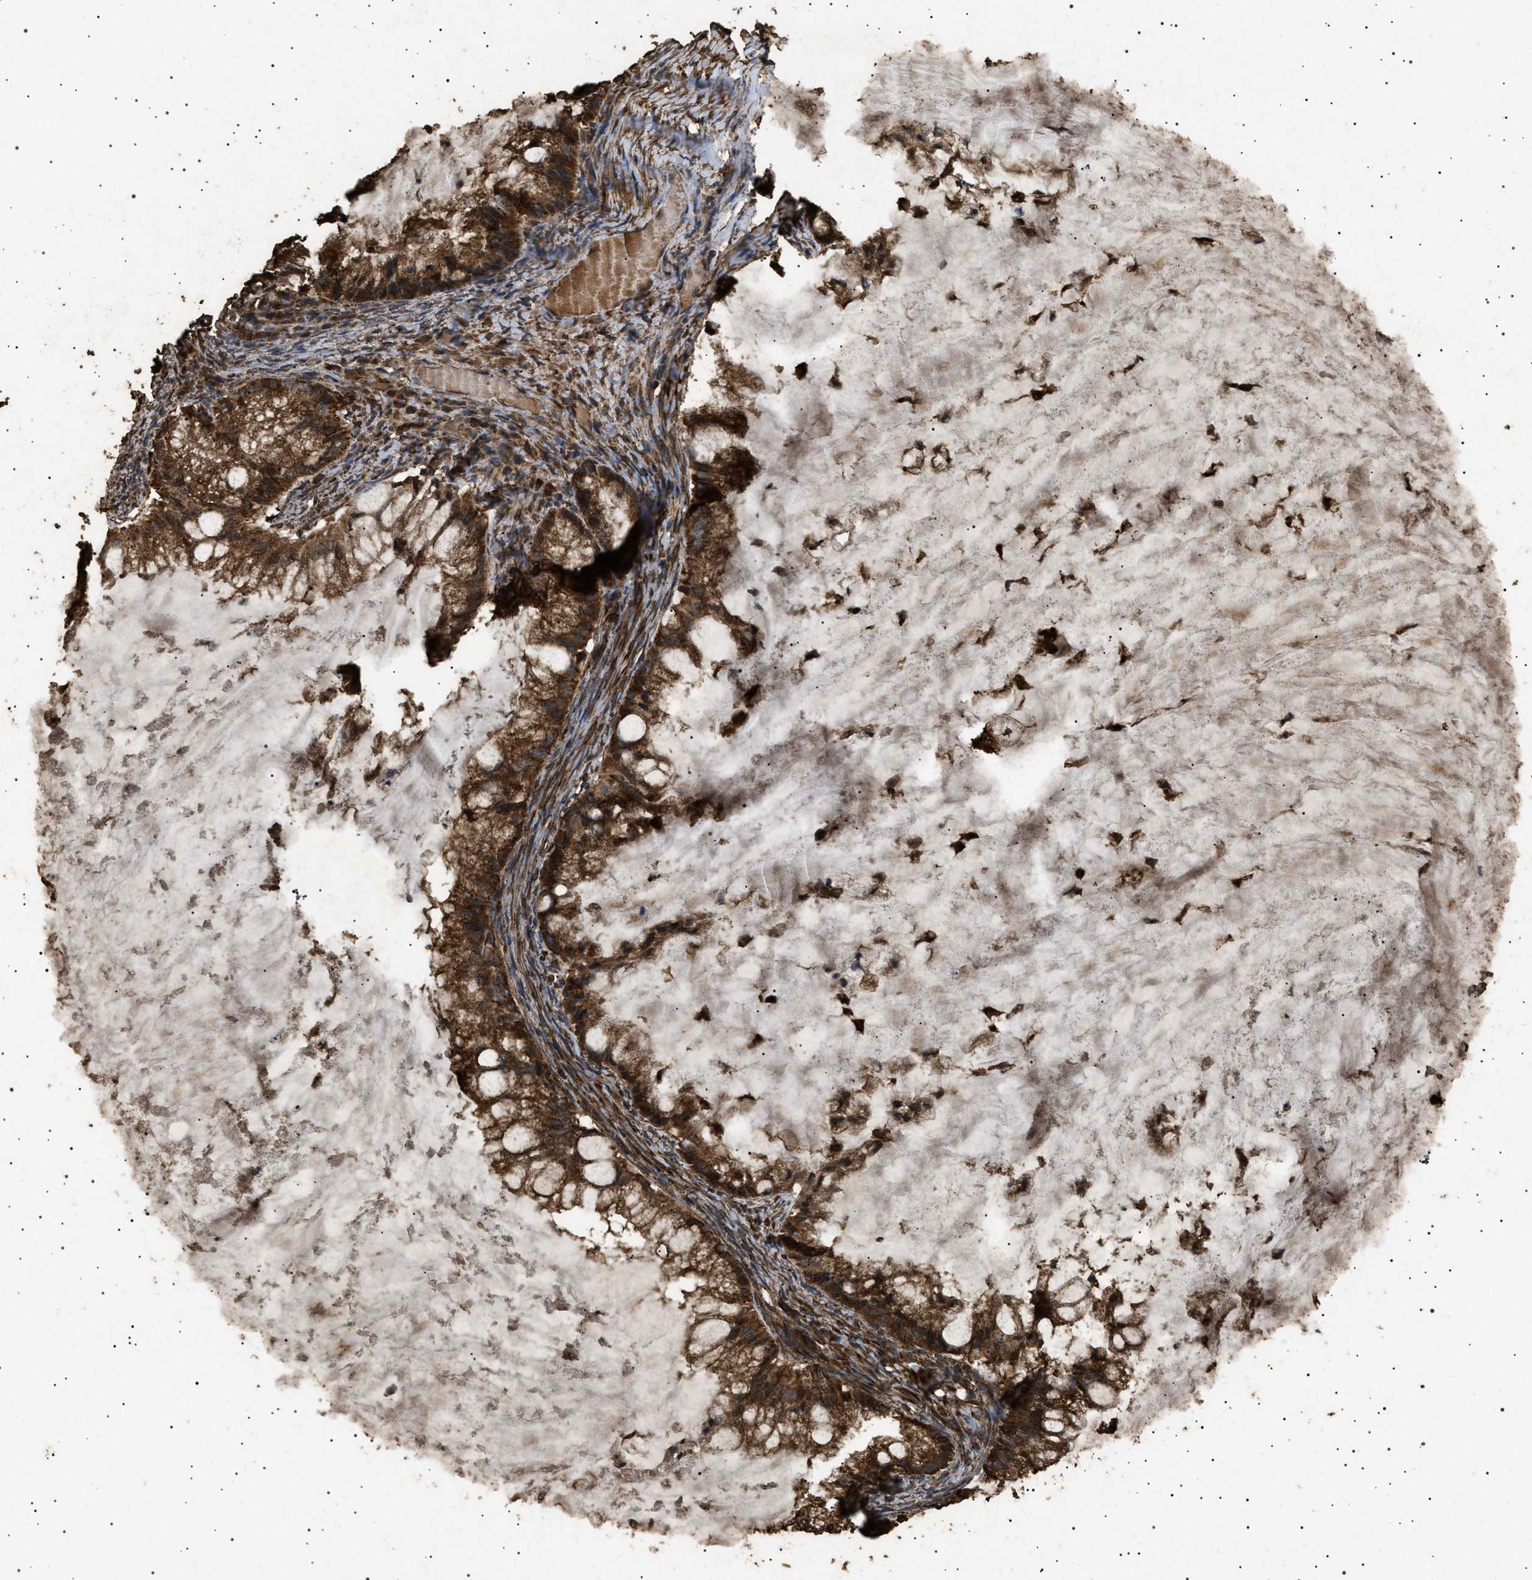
{"staining": {"intensity": "strong", "quantity": ">75%", "location": "cytoplasmic/membranous"}, "tissue": "ovarian cancer", "cell_type": "Tumor cells", "image_type": "cancer", "snomed": [{"axis": "morphology", "description": "Cystadenocarcinoma, mucinous, NOS"}, {"axis": "topography", "description": "Ovary"}], "caption": "Protein analysis of ovarian cancer tissue demonstrates strong cytoplasmic/membranous positivity in about >75% of tumor cells. (DAB IHC, brown staining for protein, blue staining for nuclei).", "gene": "CYRIA", "patient": {"sex": "female", "age": 57}}